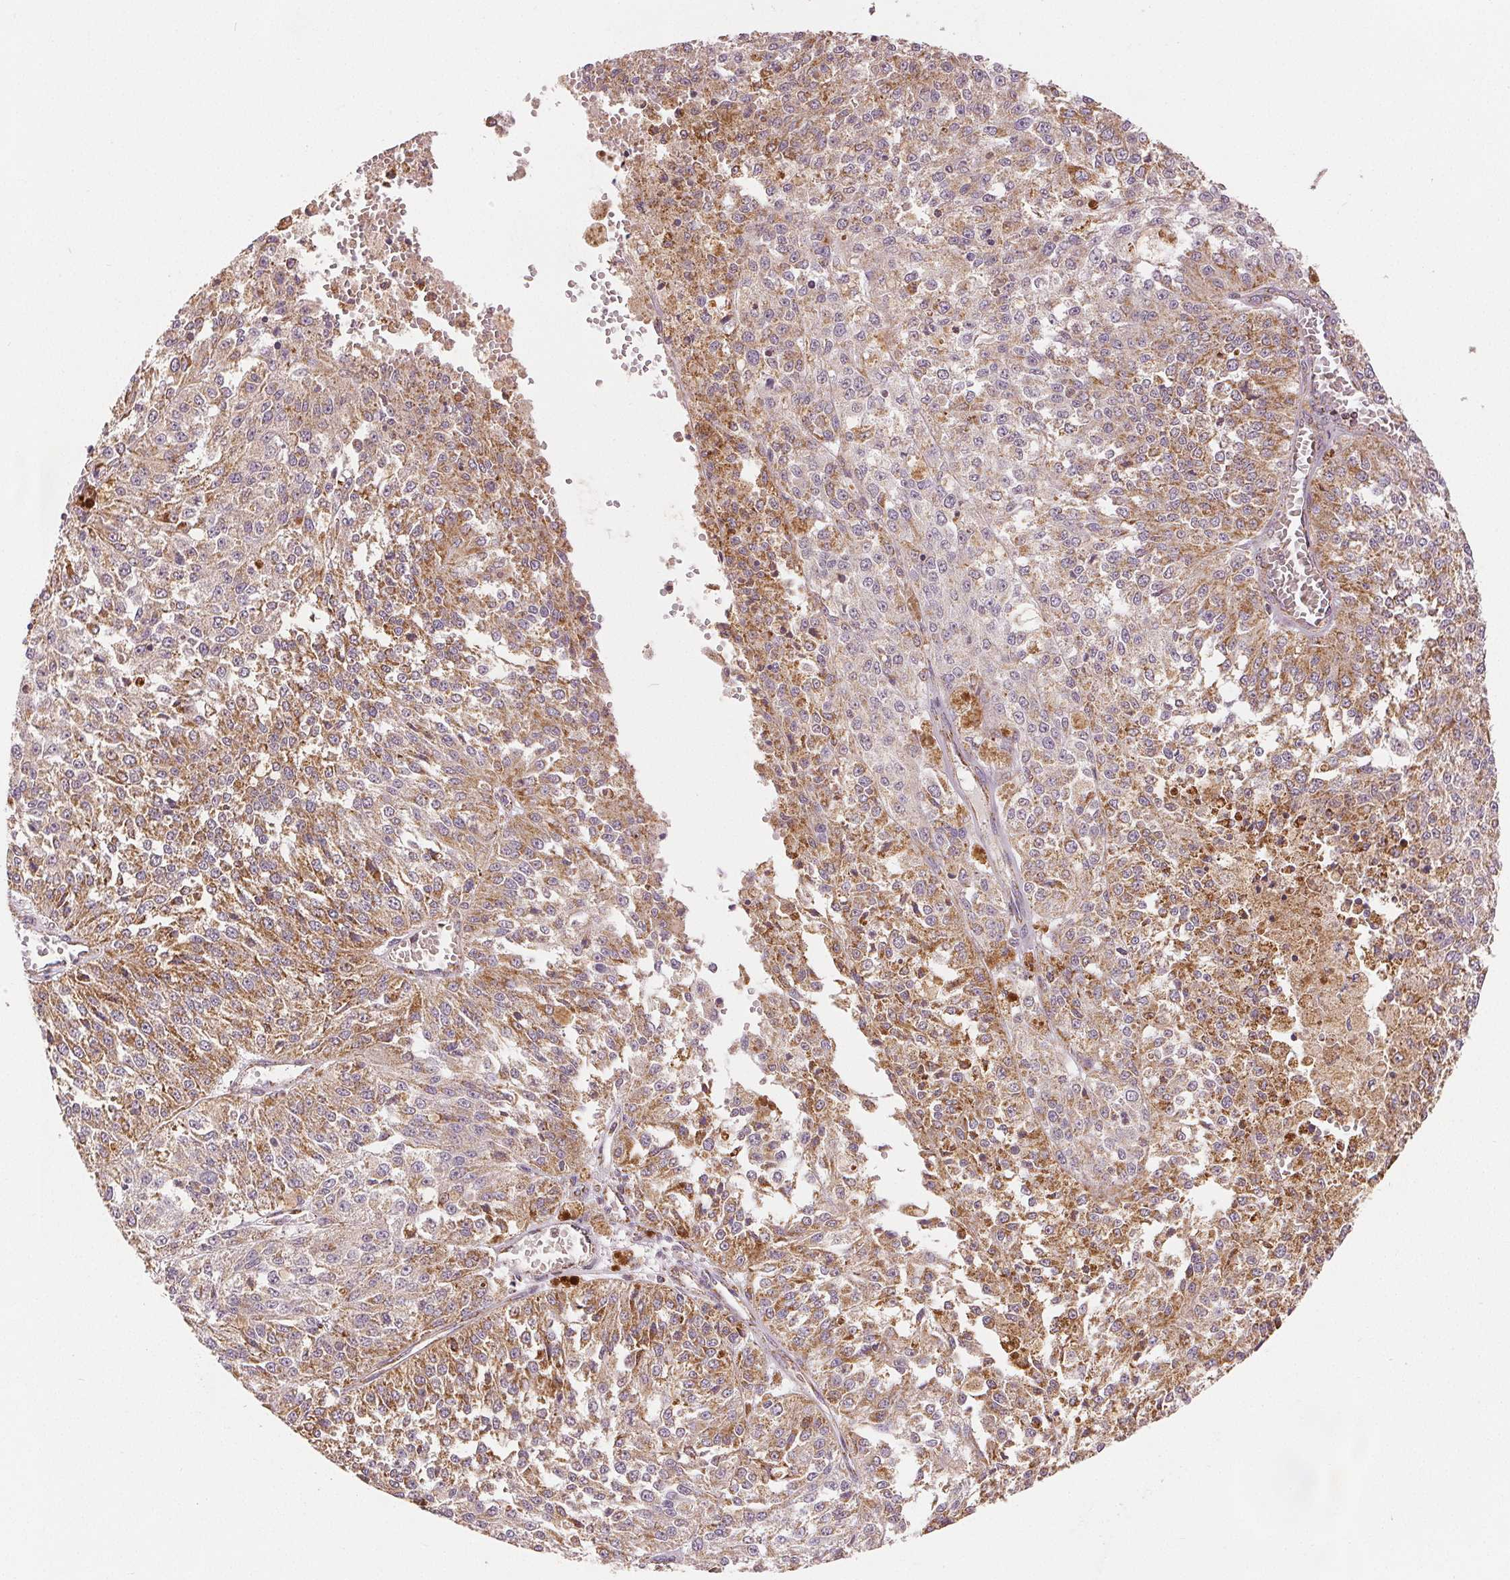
{"staining": {"intensity": "moderate", "quantity": "25%-75%", "location": "cytoplasmic/membranous"}, "tissue": "melanoma", "cell_type": "Tumor cells", "image_type": "cancer", "snomed": [{"axis": "morphology", "description": "Malignant melanoma, Metastatic site"}, {"axis": "topography", "description": "Lymph node"}], "caption": "Tumor cells reveal moderate cytoplasmic/membranous expression in about 25%-75% of cells in melanoma. (DAB (3,3'-diaminobenzidine) IHC with brightfield microscopy, high magnification).", "gene": "SDHB", "patient": {"sex": "female", "age": 64}}